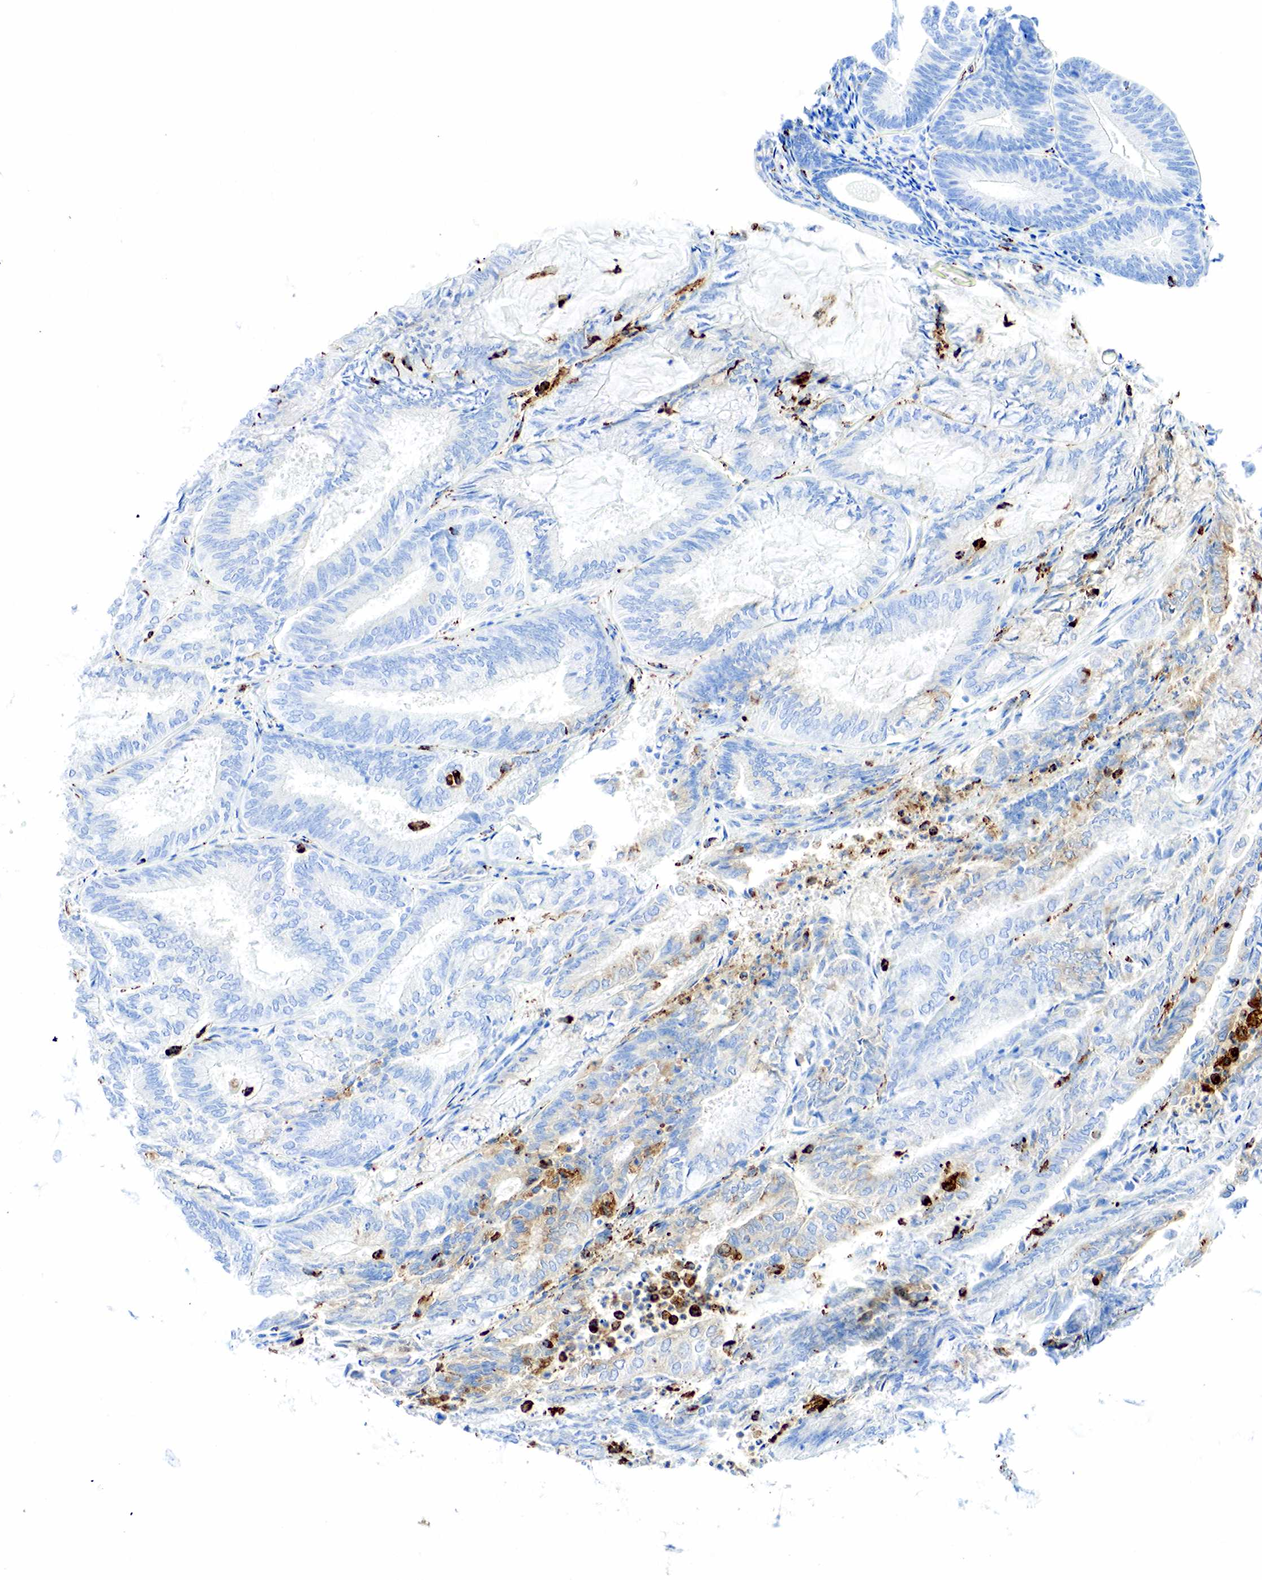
{"staining": {"intensity": "negative", "quantity": "none", "location": "none"}, "tissue": "endometrial cancer", "cell_type": "Tumor cells", "image_type": "cancer", "snomed": [{"axis": "morphology", "description": "Adenocarcinoma, NOS"}, {"axis": "topography", "description": "Endometrium"}], "caption": "DAB (3,3'-diaminobenzidine) immunohistochemical staining of human adenocarcinoma (endometrial) shows no significant staining in tumor cells. The staining was performed using DAB (3,3'-diaminobenzidine) to visualize the protein expression in brown, while the nuclei were stained in blue with hematoxylin (Magnification: 20x).", "gene": "CD68", "patient": {"sex": "female", "age": 59}}